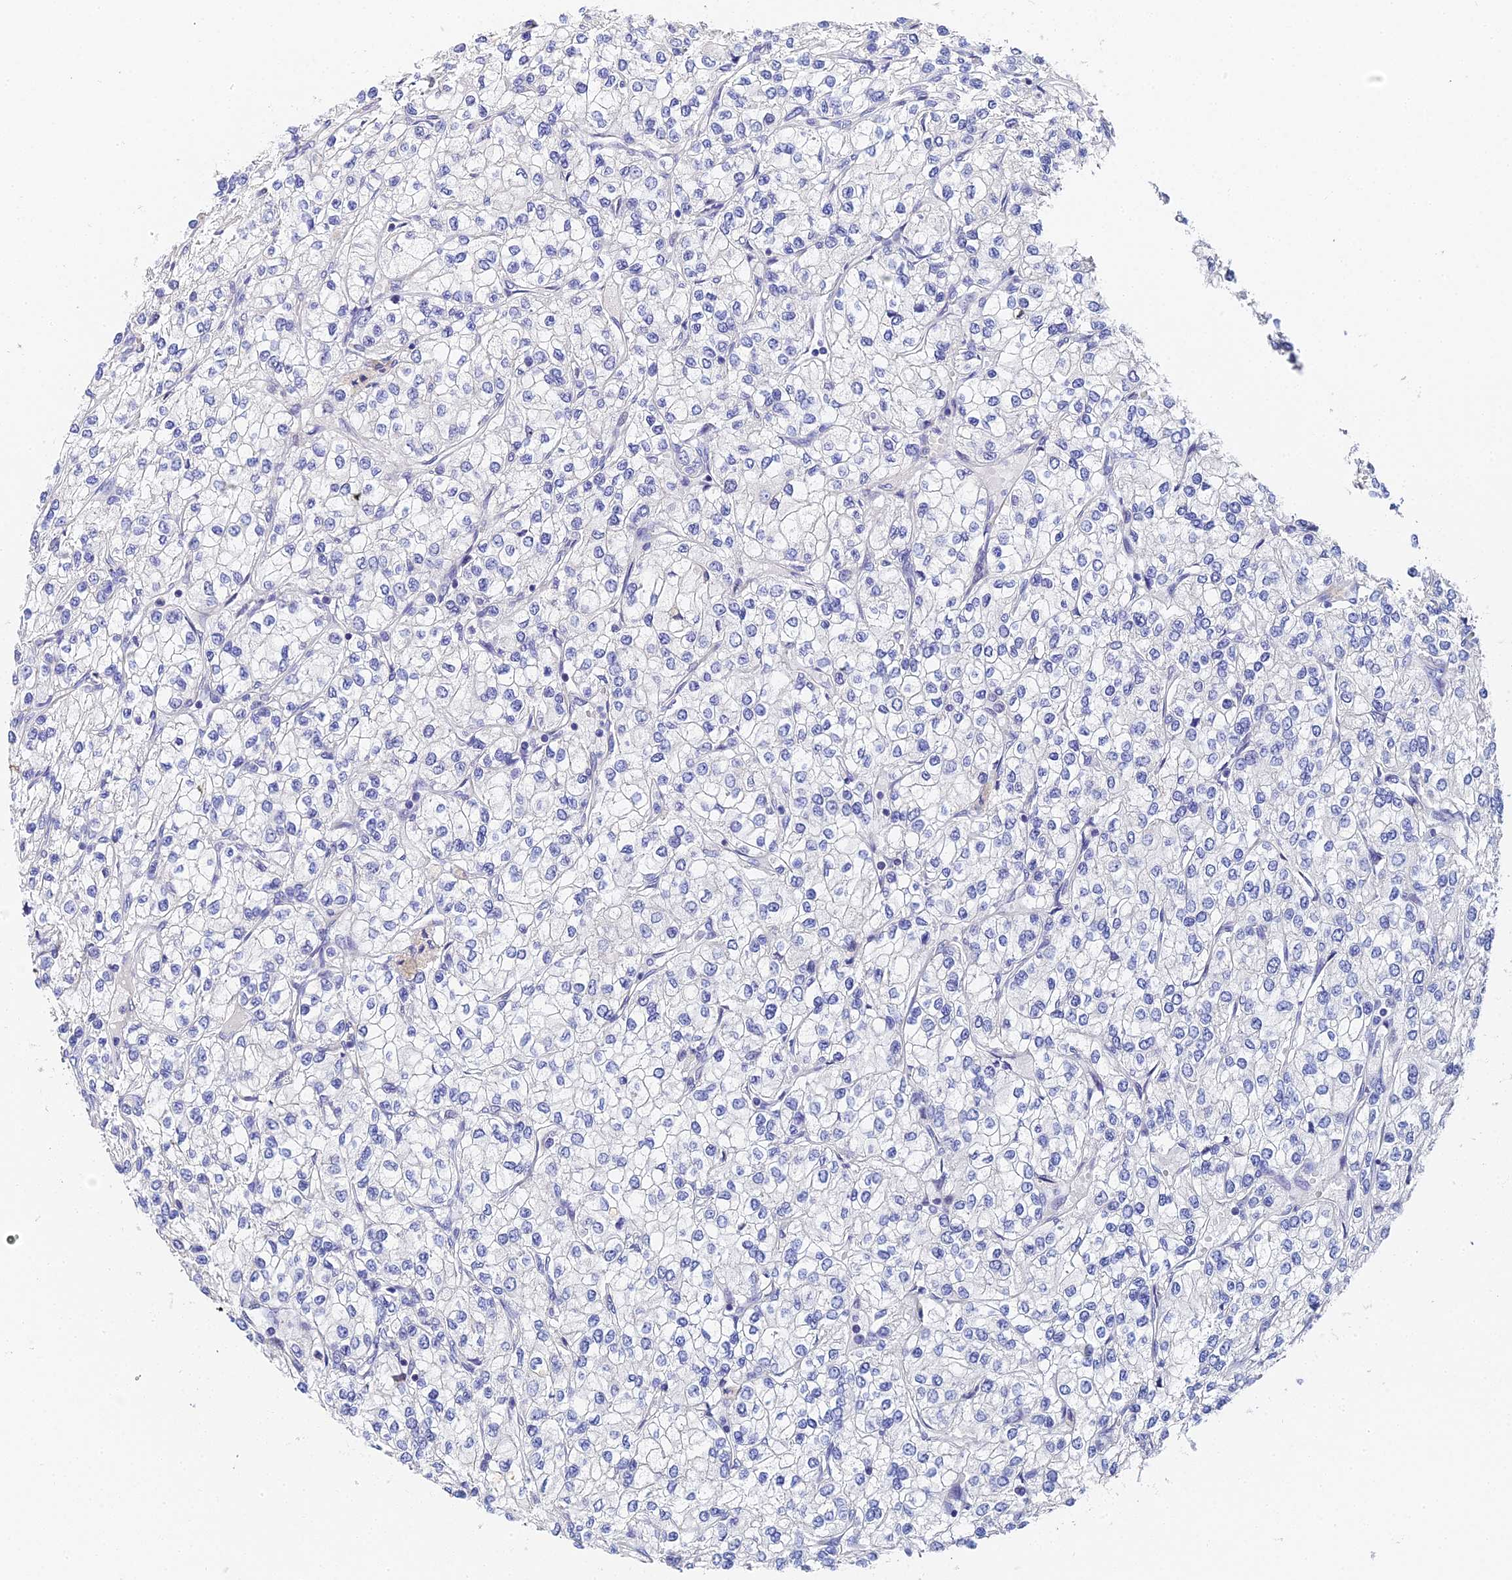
{"staining": {"intensity": "negative", "quantity": "none", "location": "none"}, "tissue": "renal cancer", "cell_type": "Tumor cells", "image_type": "cancer", "snomed": [{"axis": "morphology", "description": "Adenocarcinoma, NOS"}, {"axis": "topography", "description": "Kidney"}], "caption": "Immunohistochemistry (IHC) histopathology image of human renal adenocarcinoma stained for a protein (brown), which reveals no staining in tumor cells. (DAB immunohistochemistry (IHC), high magnification).", "gene": "ENSG00000268674", "patient": {"sex": "male", "age": 80}}